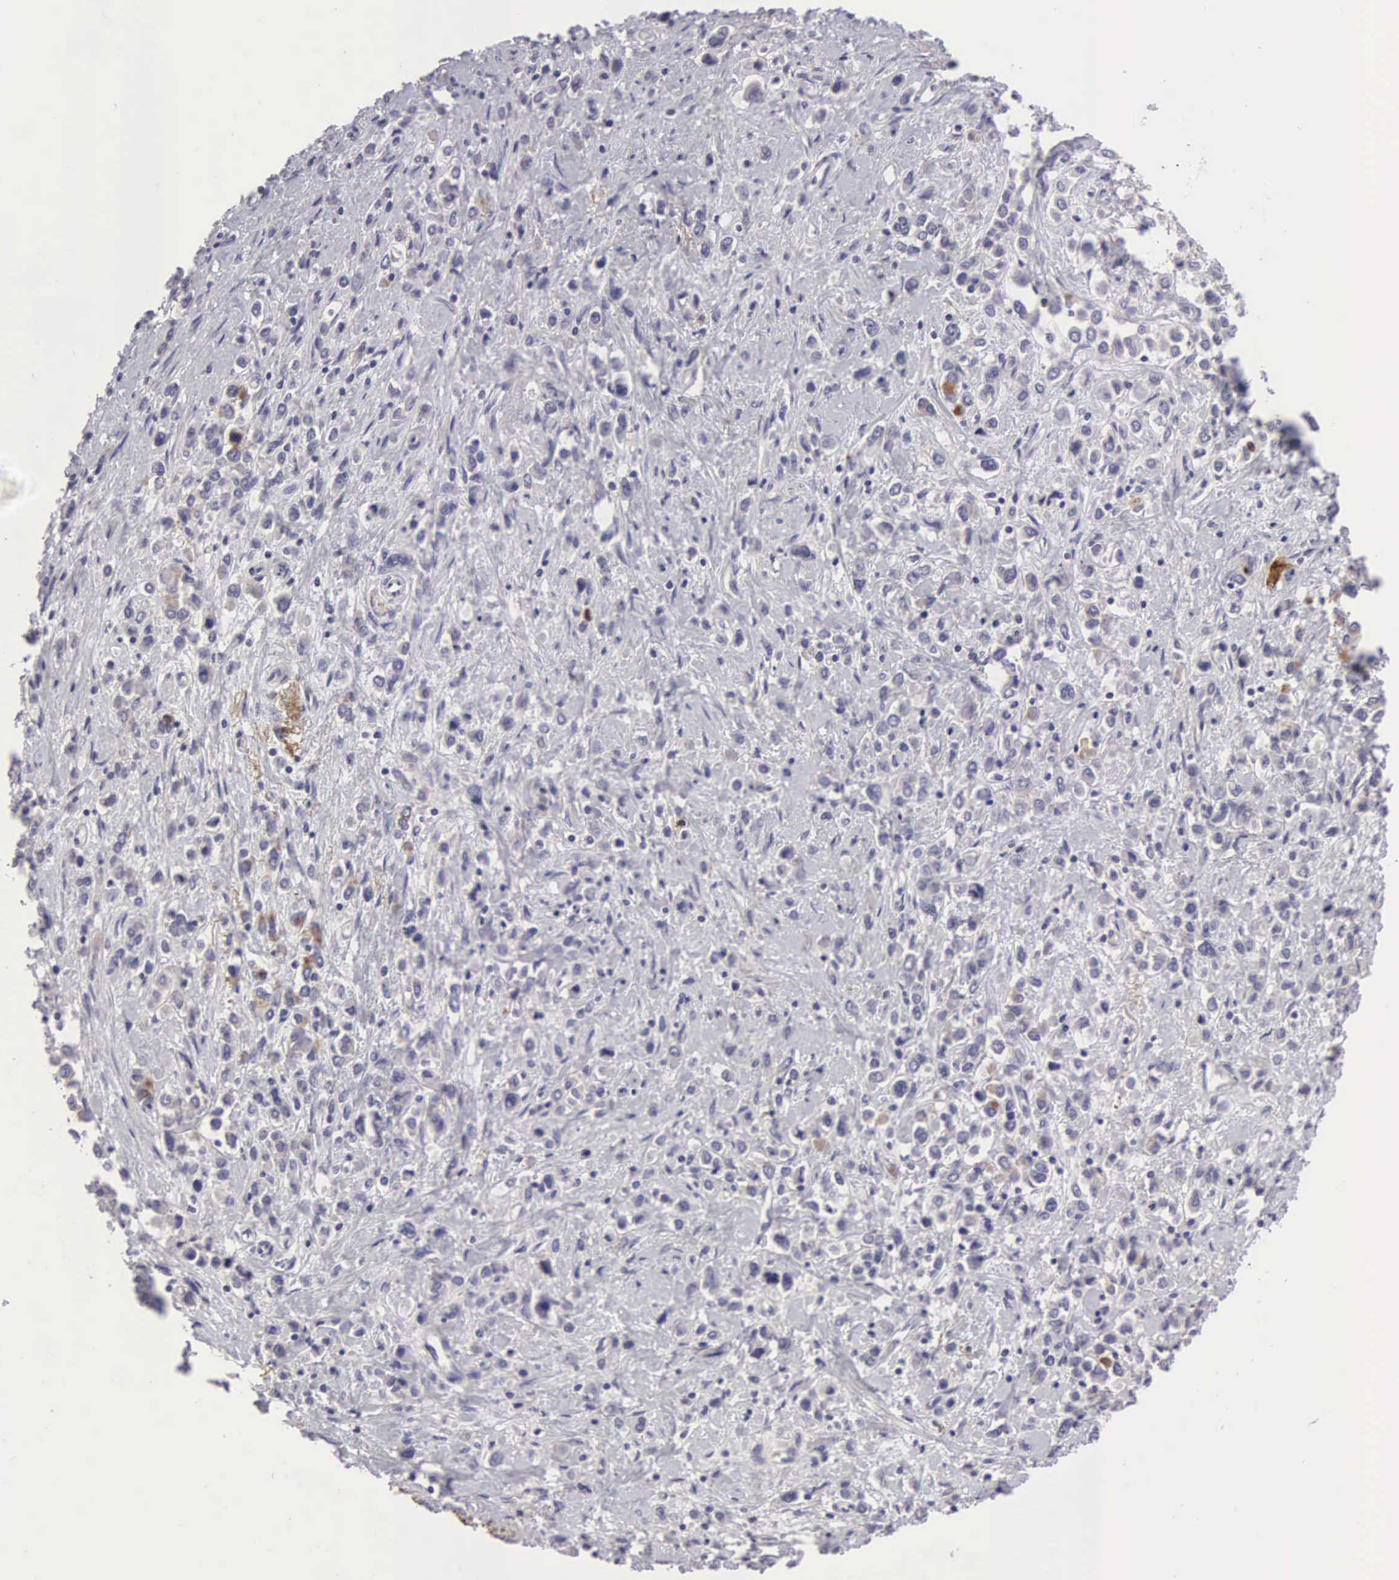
{"staining": {"intensity": "weak", "quantity": "<25%", "location": "cytoplasmic/membranous"}, "tissue": "stomach cancer", "cell_type": "Tumor cells", "image_type": "cancer", "snomed": [{"axis": "morphology", "description": "Adenocarcinoma, NOS"}, {"axis": "topography", "description": "Stomach, upper"}], "caption": "Adenocarcinoma (stomach) stained for a protein using IHC exhibits no positivity tumor cells.", "gene": "CLU", "patient": {"sex": "male", "age": 76}}